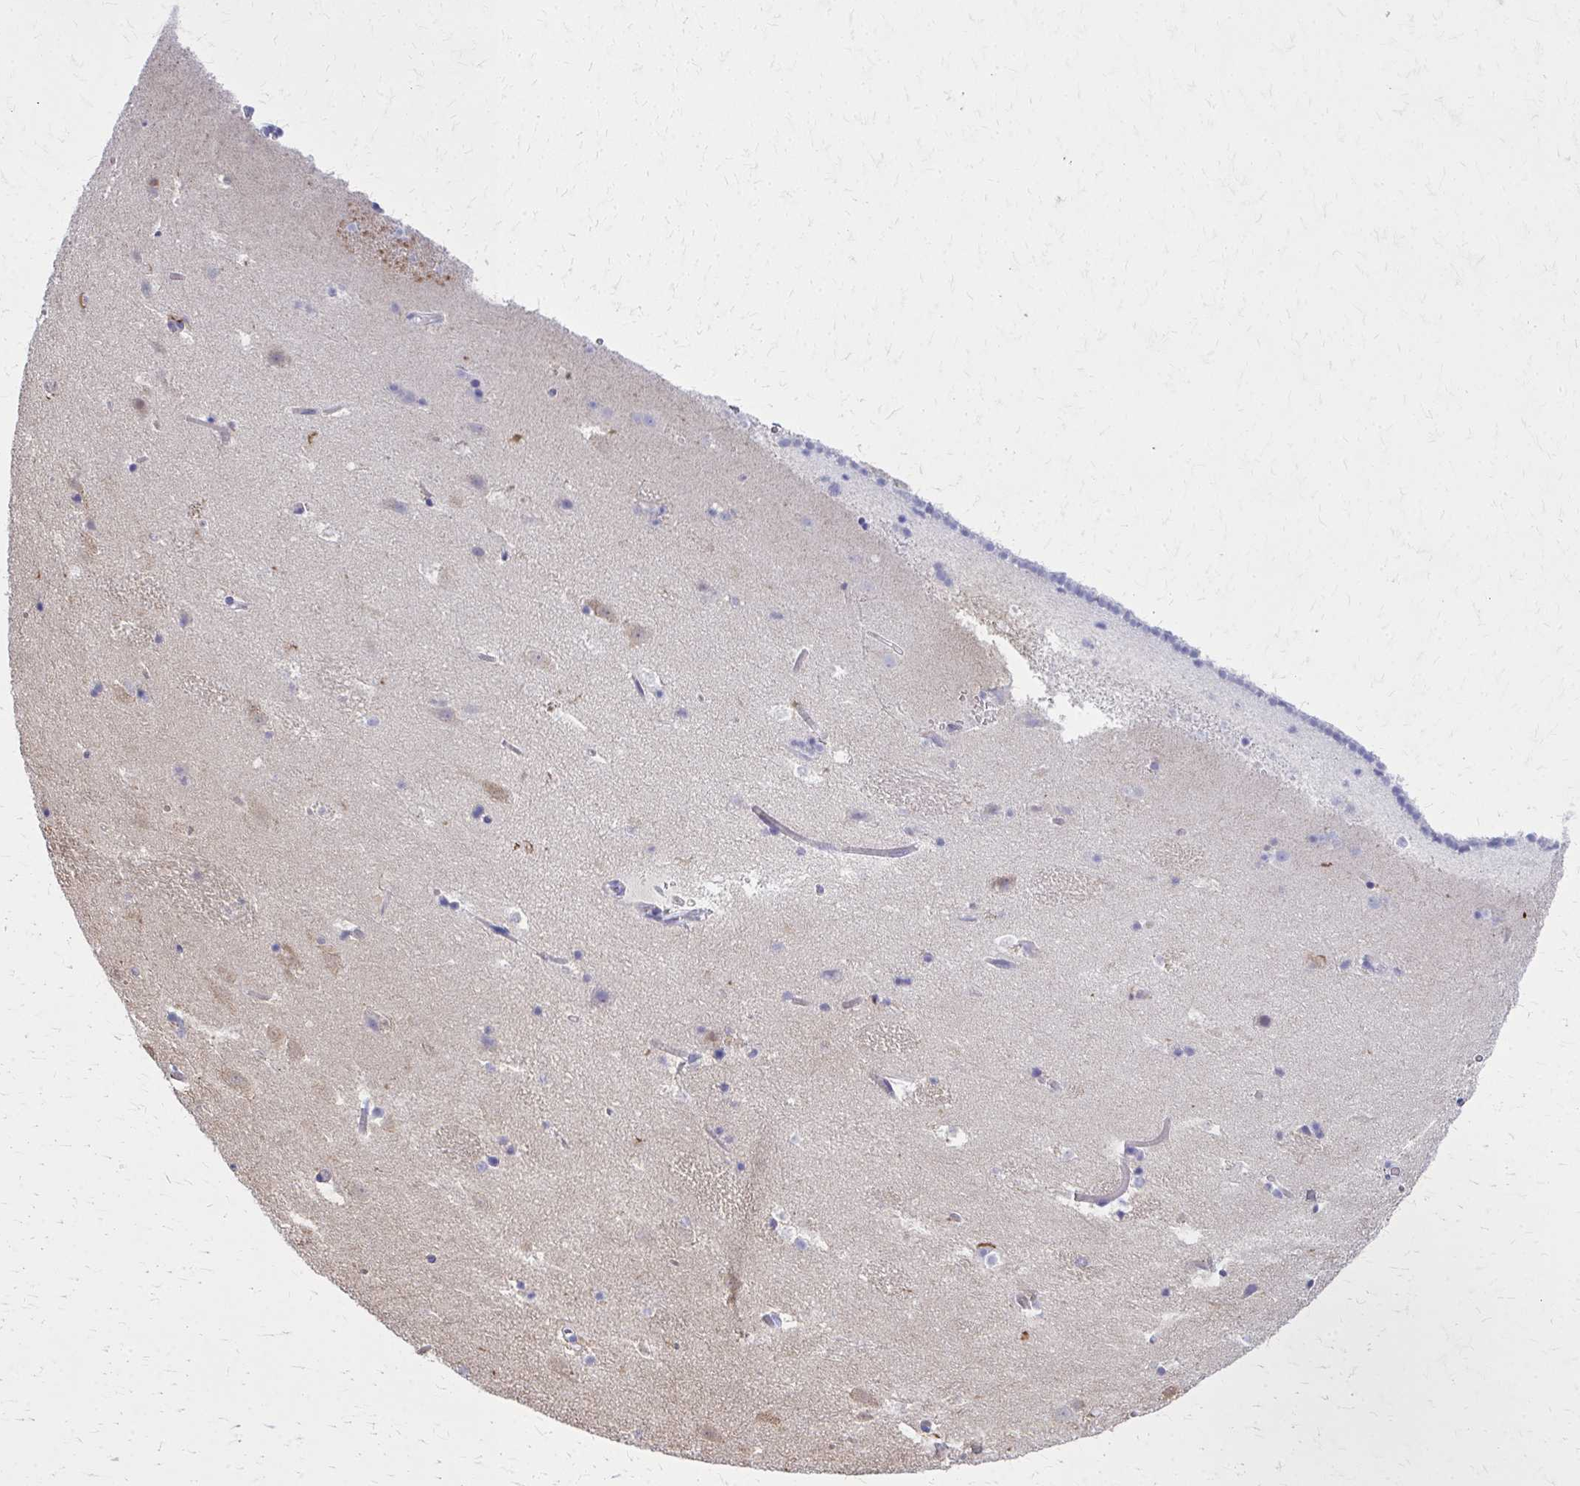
{"staining": {"intensity": "negative", "quantity": "none", "location": "none"}, "tissue": "caudate", "cell_type": "Glial cells", "image_type": "normal", "snomed": [{"axis": "morphology", "description": "Normal tissue, NOS"}, {"axis": "topography", "description": "Lateral ventricle wall"}], "caption": "Immunohistochemical staining of benign human caudate demonstrates no significant staining in glial cells.", "gene": "TPSG1", "patient": {"sex": "male", "age": 37}}